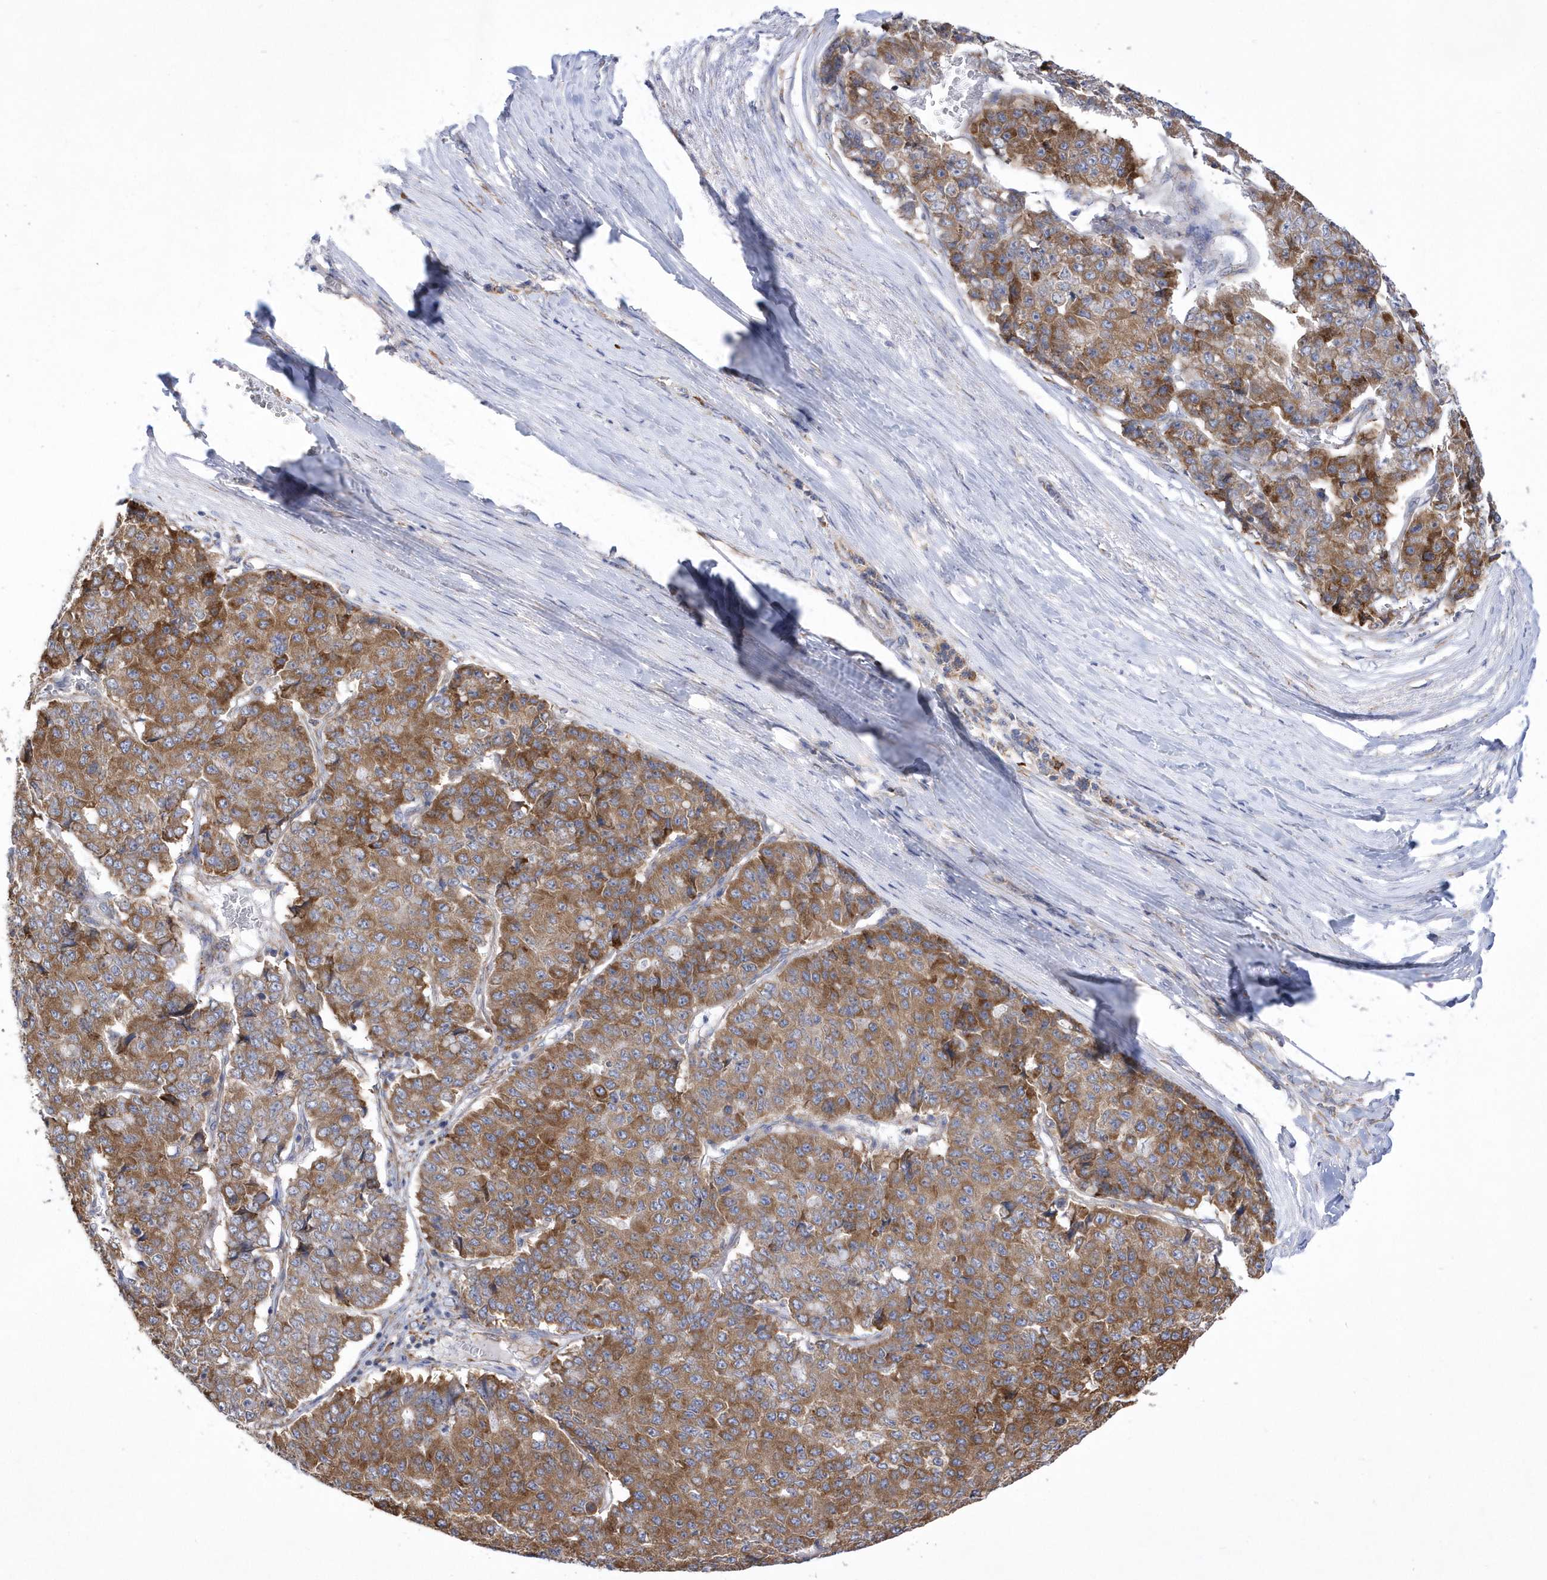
{"staining": {"intensity": "moderate", "quantity": ">75%", "location": "cytoplasmic/membranous"}, "tissue": "pancreatic cancer", "cell_type": "Tumor cells", "image_type": "cancer", "snomed": [{"axis": "morphology", "description": "Adenocarcinoma, NOS"}, {"axis": "topography", "description": "Pancreas"}], "caption": "DAB (3,3'-diaminobenzidine) immunohistochemical staining of human pancreatic cancer displays moderate cytoplasmic/membranous protein expression in about >75% of tumor cells.", "gene": "MED31", "patient": {"sex": "male", "age": 50}}